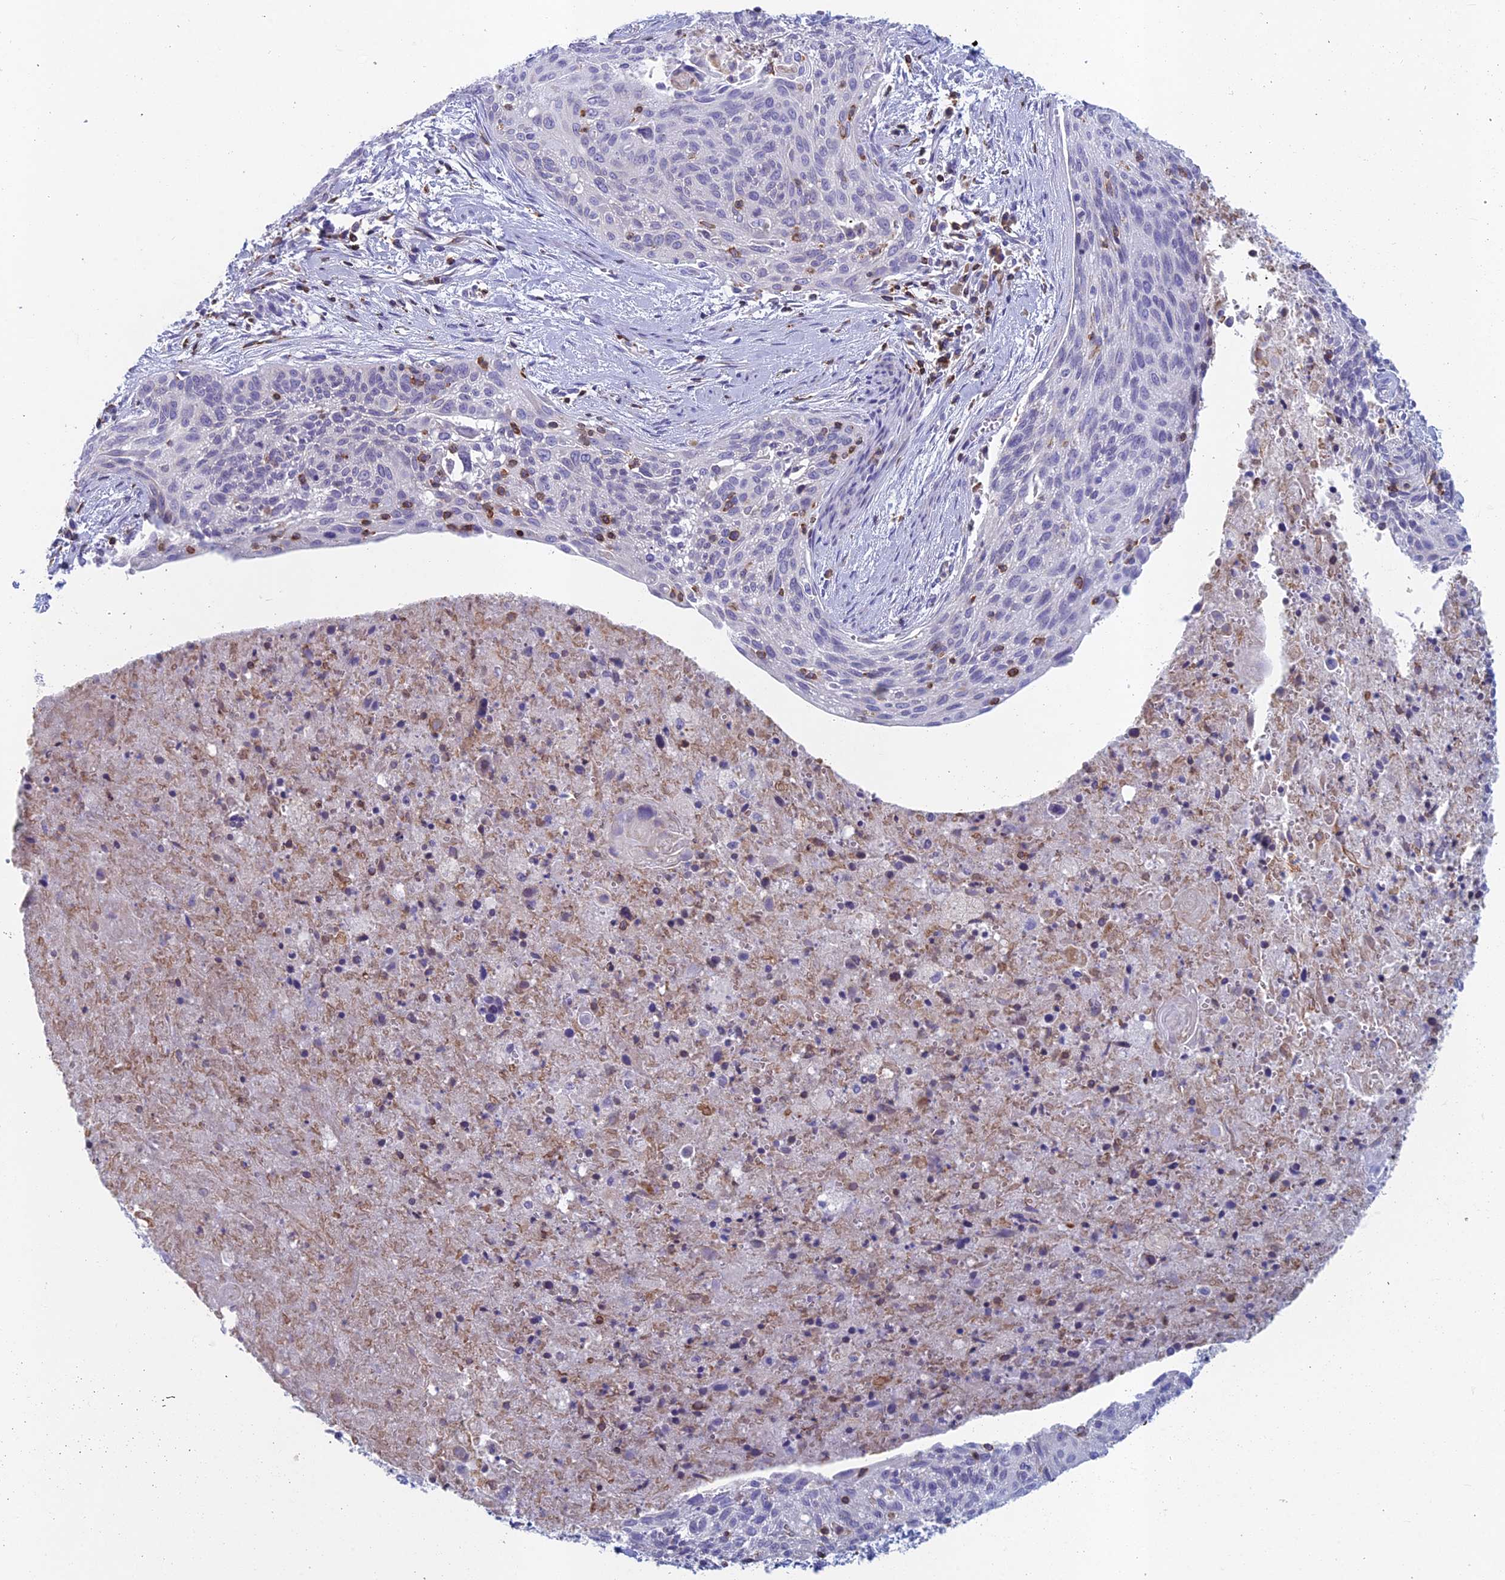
{"staining": {"intensity": "negative", "quantity": "none", "location": "none"}, "tissue": "cervical cancer", "cell_type": "Tumor cells", "image_type": "cancer", "snomed": [{"axis": "morphology", "description": "Squamous cell carcinoma, NOS"}, {"axis": "topography", "description": "Cervix"}], "caption": "Immunohistochemical staining of human cervical cancer (squamous cell carcinoma) exhibits no significant expression in tumor cells.", "gene": "ABI3BP", "patient": {"sex": "female", "age": 55}}